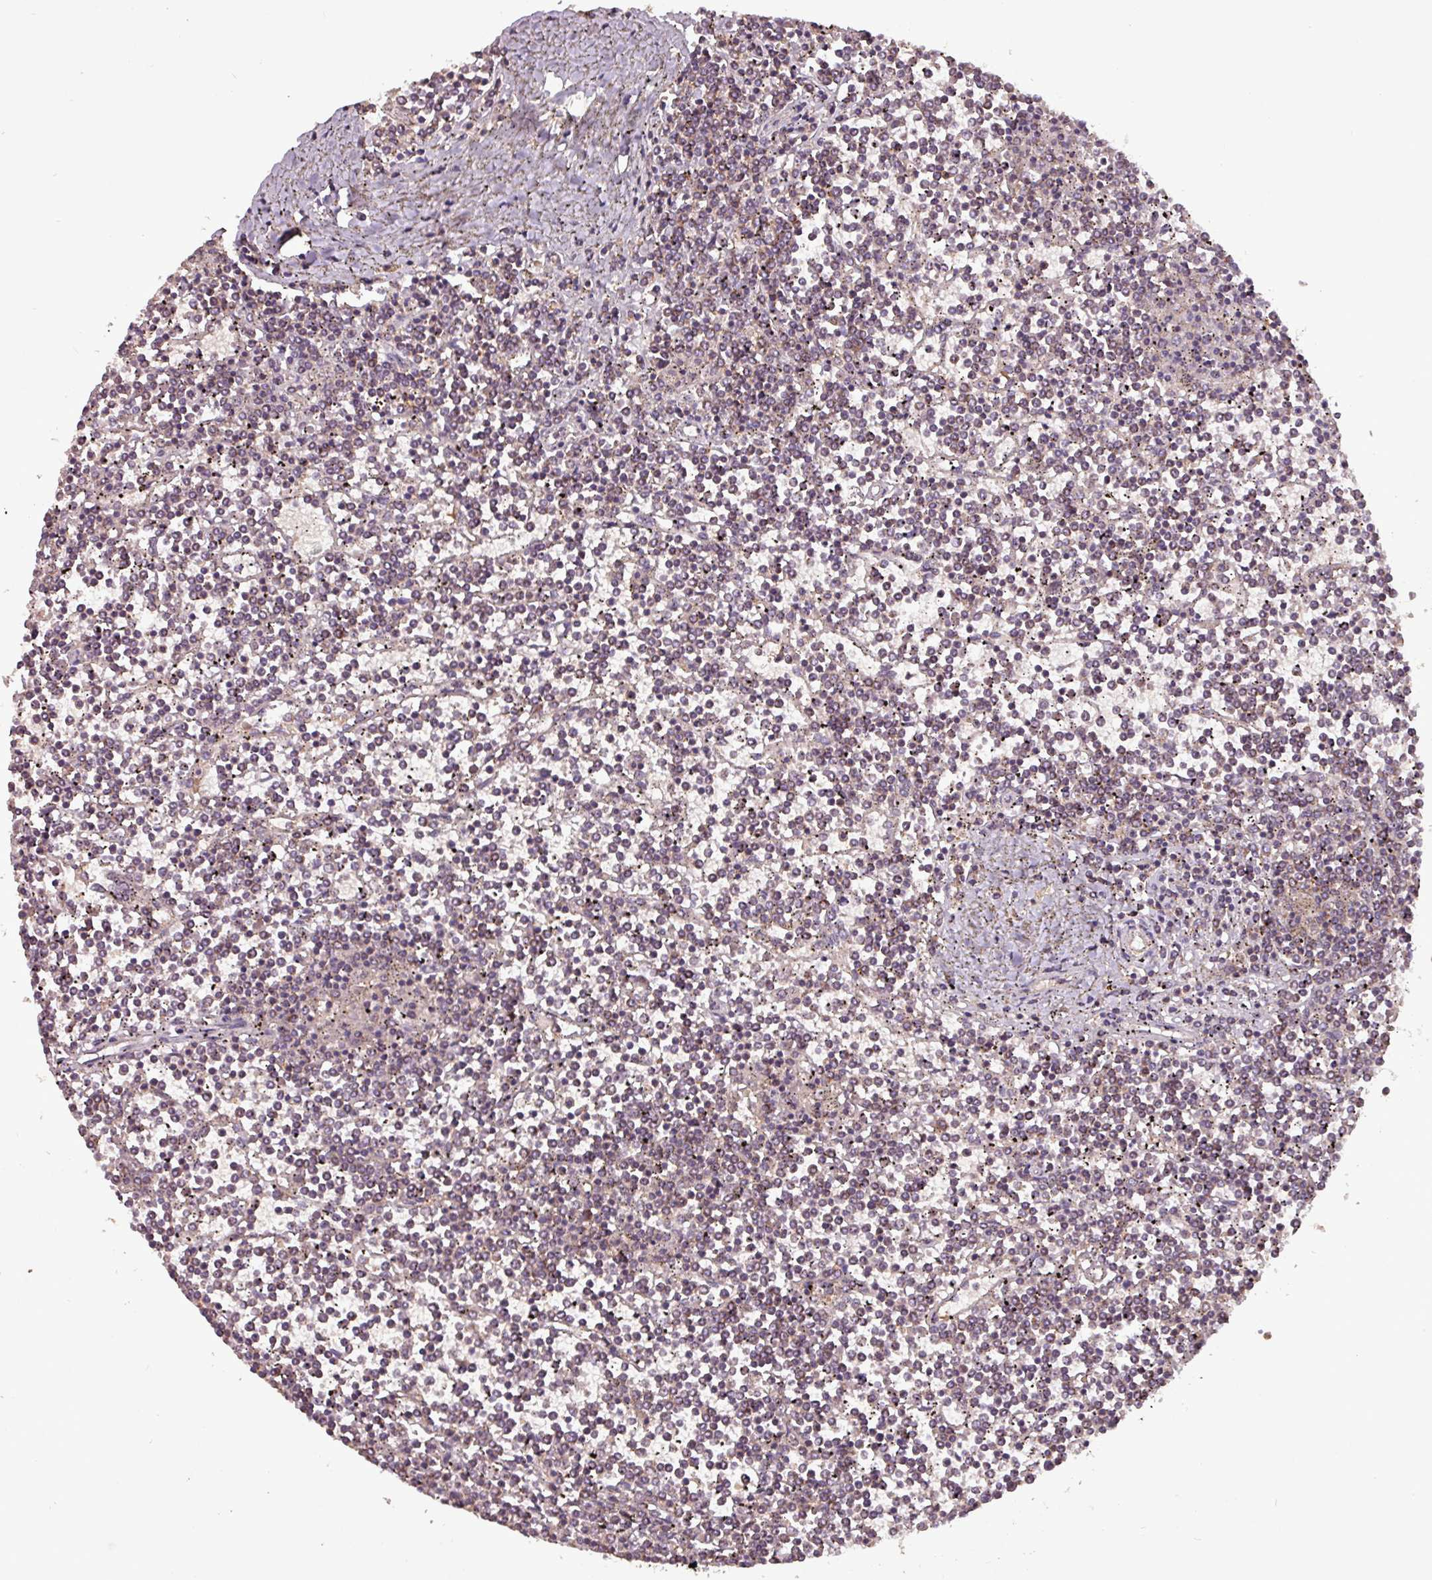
{"staining": {"intensity": "weak", "quantity": ">75%", "location": "cytoplasmic/membranous"}, "tissue": "lymphoma", "cell_type": "Tumor cells", "image_type": "cancer", "snomed": [{"axis": "morphology", "description": "Malignant lymphoma, non-Hodgkin's type, Low grade"}, {"axis": "topography", "description": "Spleen"}], "caption": "Immunohistochemistry (DAB) staining of human lymphoma shows weak cytoplasmic/membranous protein positivity in approximately >75% of tumor cells.", "gene": "MCTP2", "patient": {"sex": "female", "age": 19}}